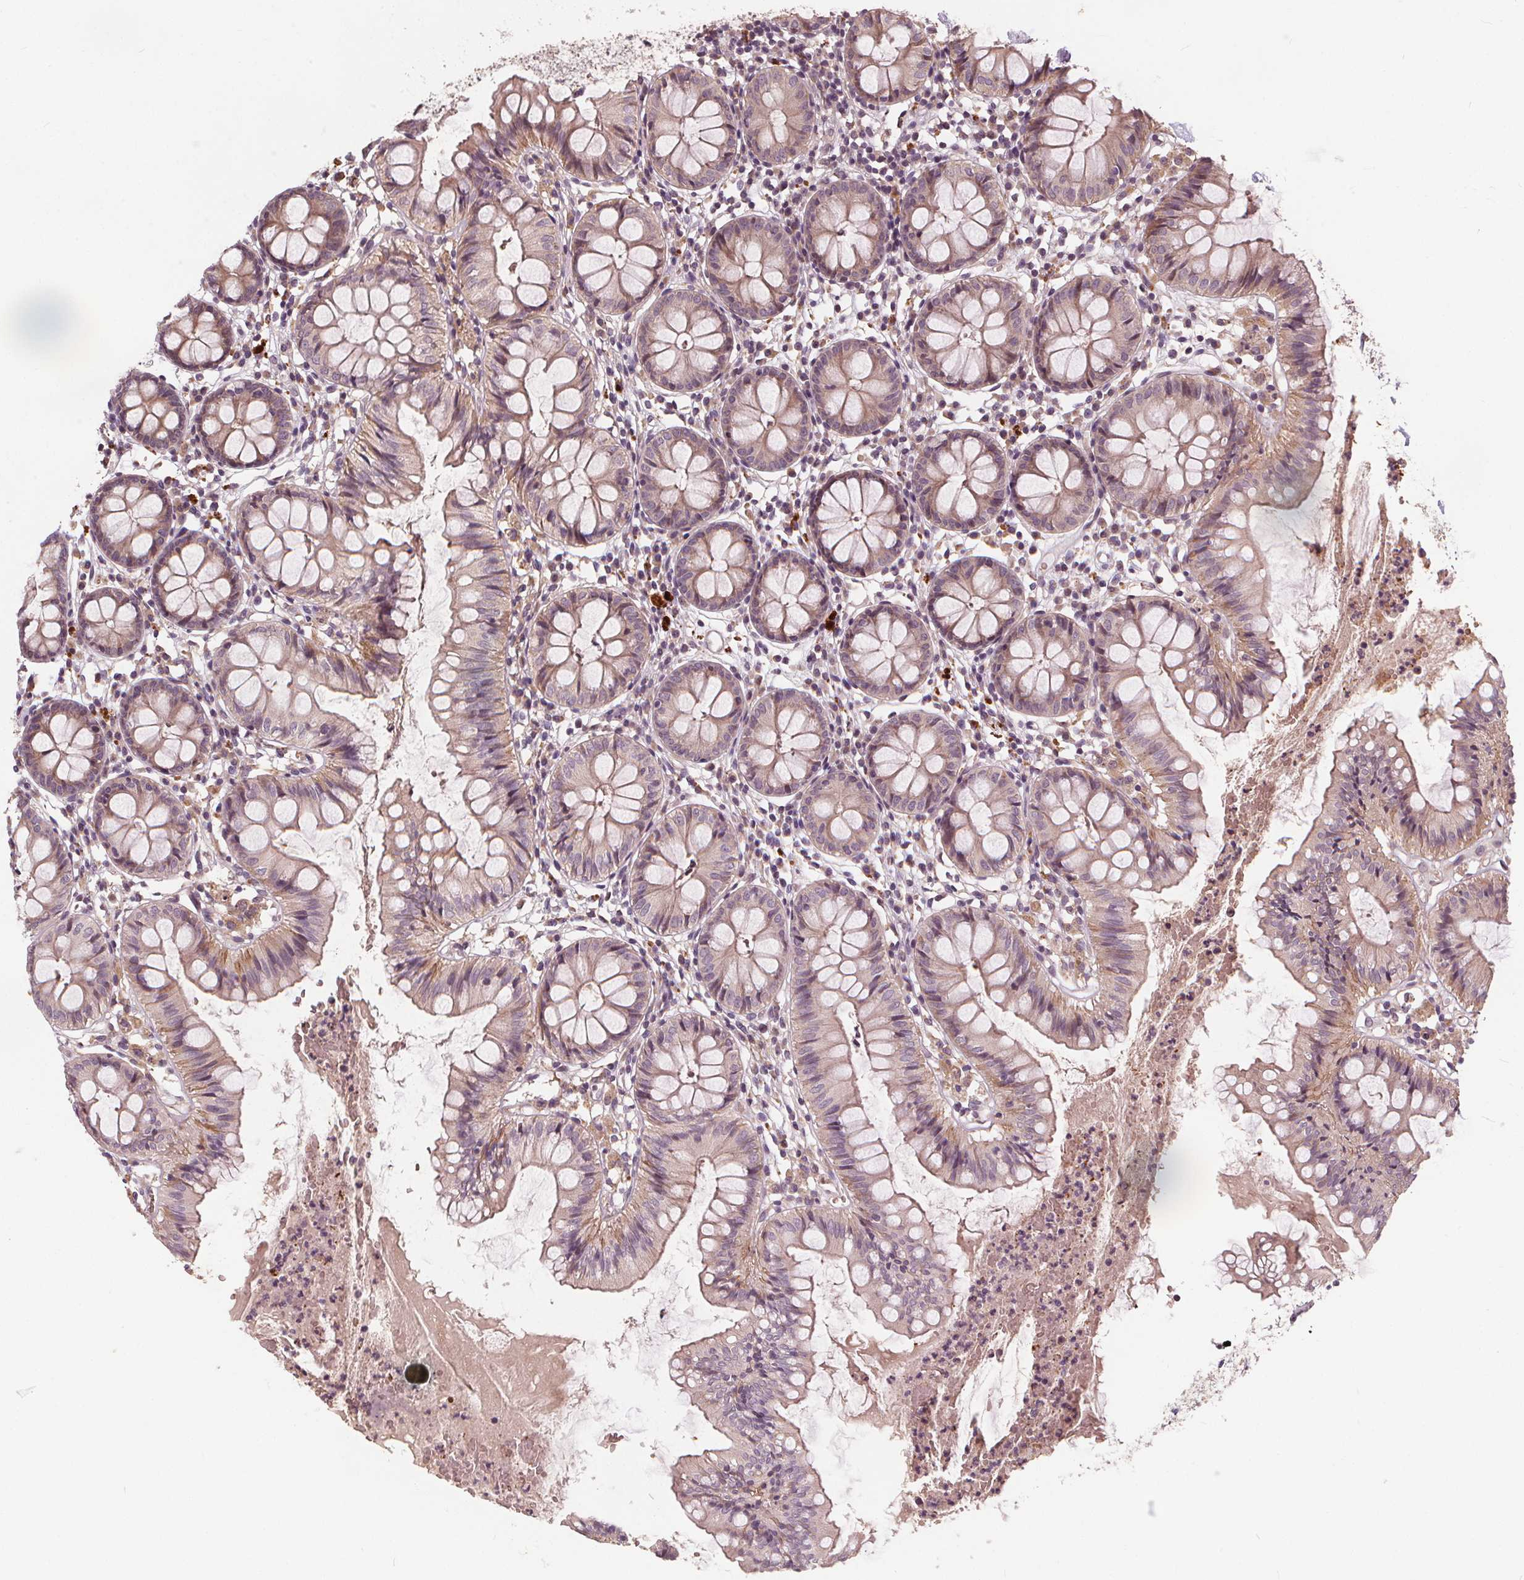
{"staining": {"intensity": "negative", "quantity": "none", "location": "none"}, "tissue": "colon", "cell_type": "Endothelial cells", "image_type": "normal", "snomed": [{"axis": "morphology", "description": "Normal tissue, NOS"}, {"axis": "topography", "description": "Colon"}], "caption": "High power microscopy micrograph of an immunohistochemistry photomicrograph of unremarkable colon, revealing no significant expression in endothelial cells.", "gene": "IPO13", "patient": {"sex": "female", "age": 84}}